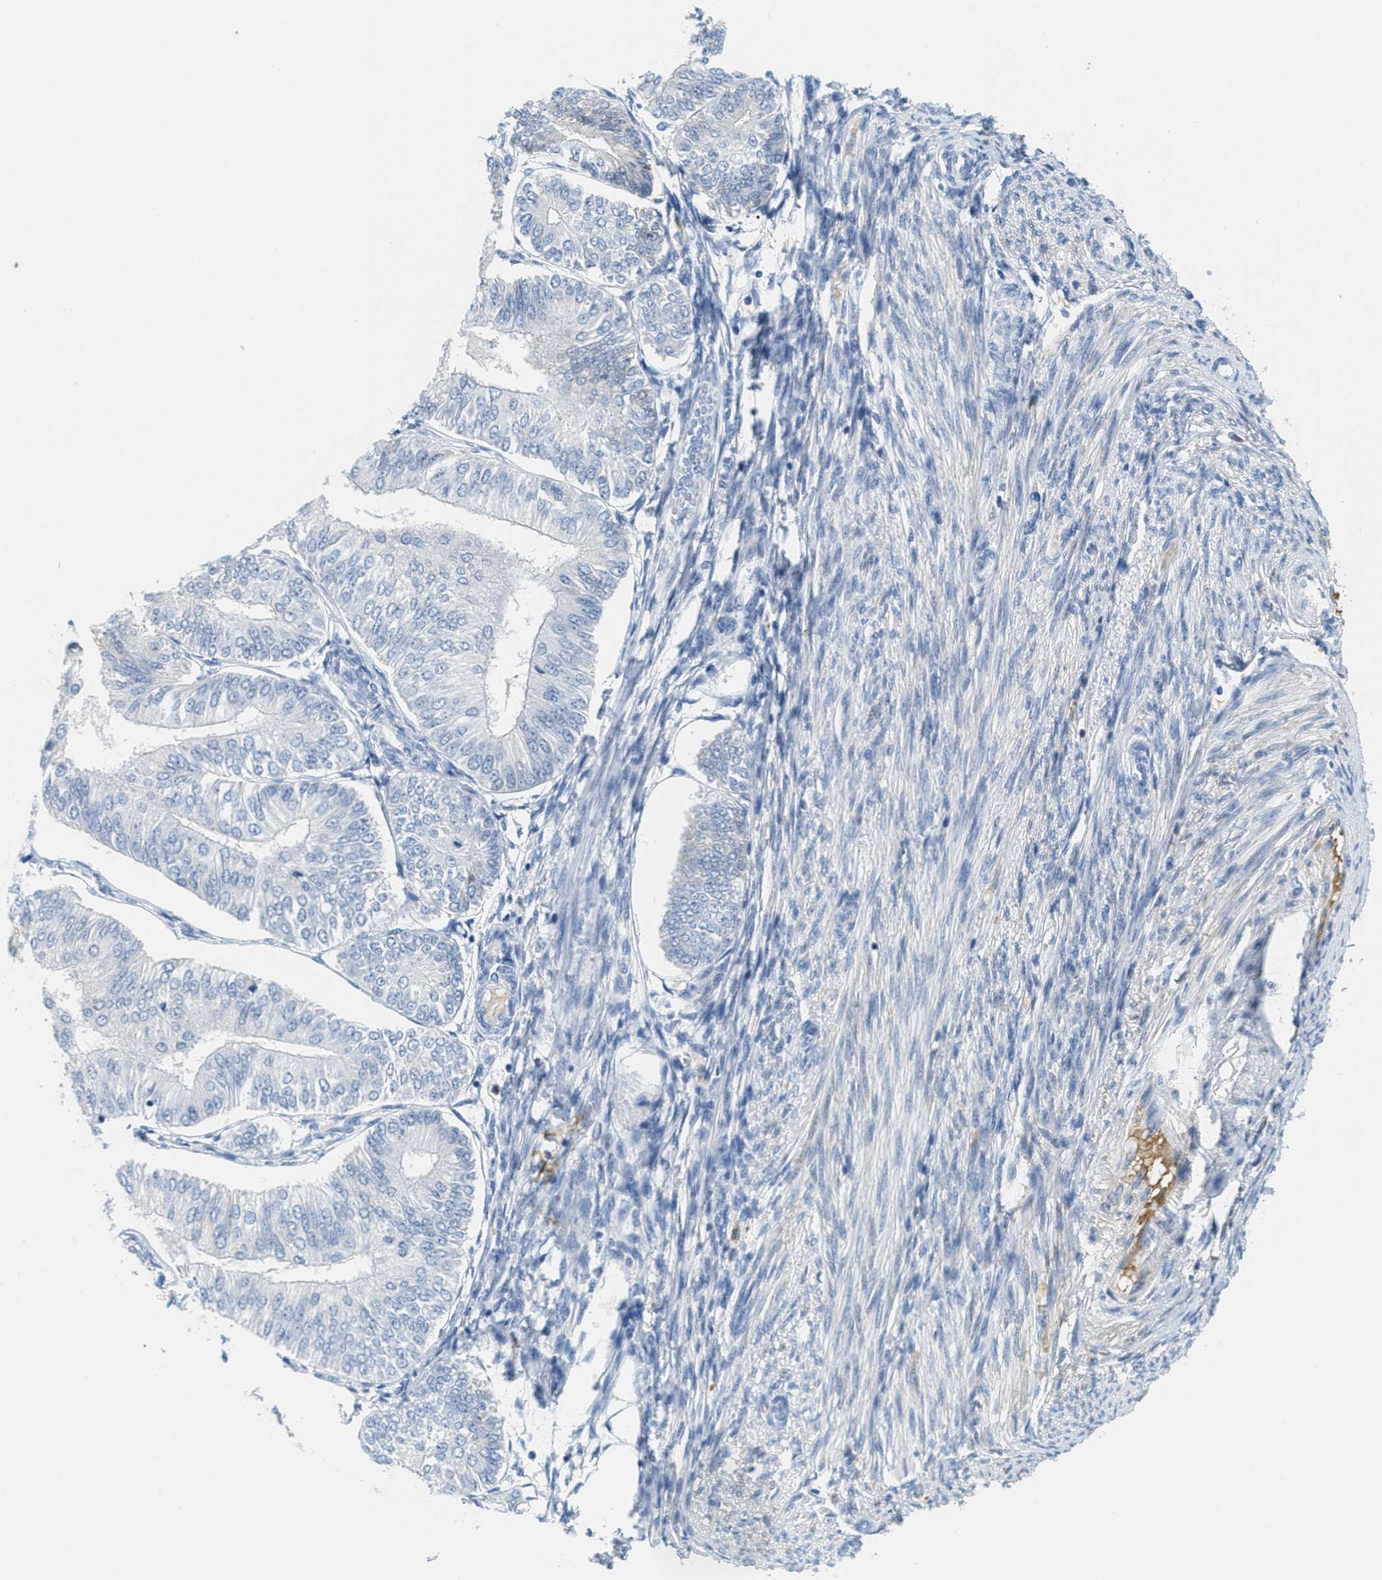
{"staining": {"intensity": "negative", "quantity": "none", "location": "none"}, "tissue": "endometrial cancer", "cell_type": "Tumor cells", "image_type": "cancer", "snomed": [{"axis": "morphology", "description": "Adenocarcinoma, NOS"}, {"axis": "topography", "description": "Endometrium"}], "caption": "There is no significant expression in tumor cells of endometrial adenocarcinoma. (Brightfield microscopy of DAB immunohistochemistry (IHC) at high magnification).", "gene": "SERPINA1", "patient": {"sex": "female", "age": 58}}